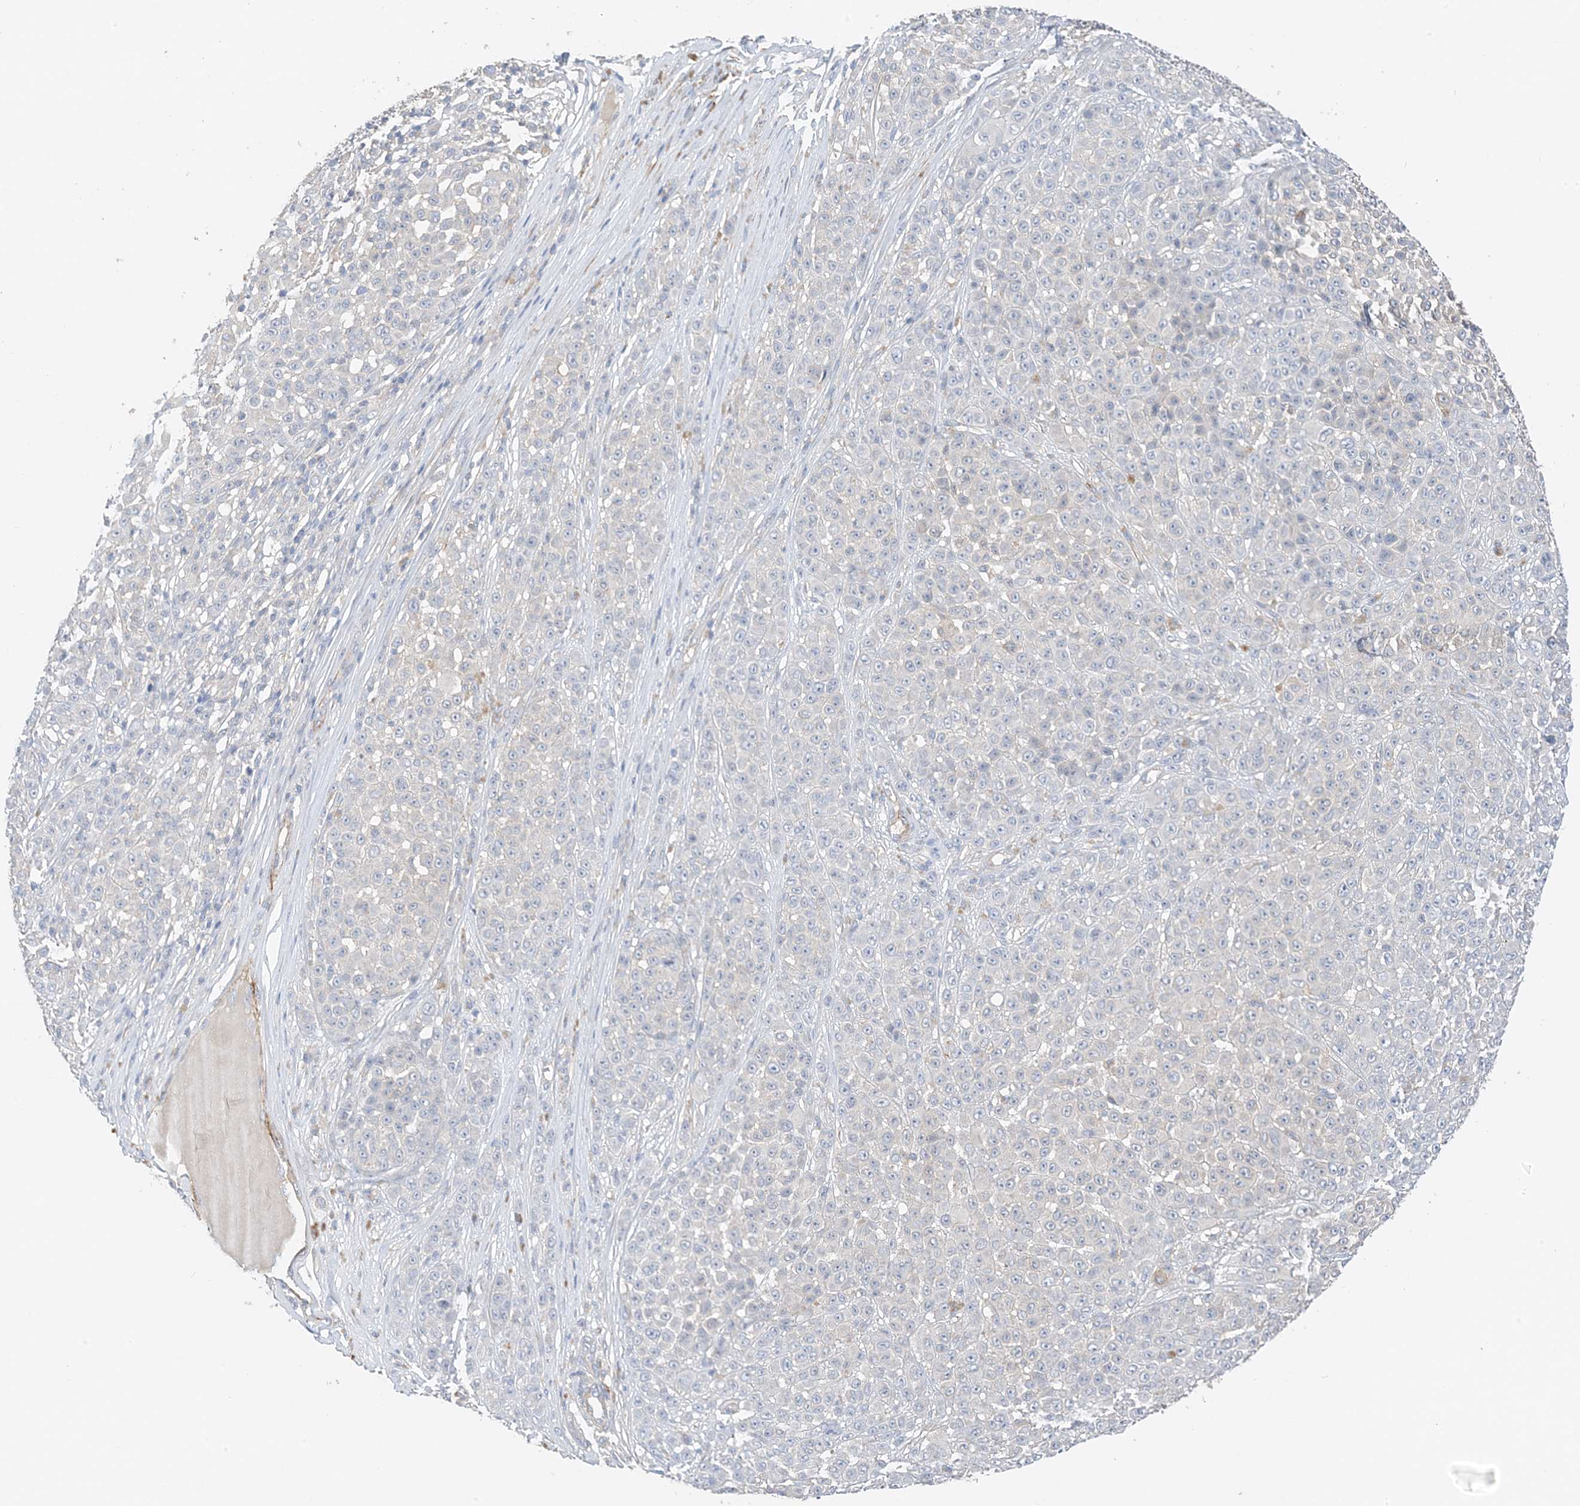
{"staining": {"intensity": "negative", "quantity": "none", "location": "none"}, "tissue": "melanoma", "cell_type": "Tumor cells", "image_type": "cancer", "snomed": [{"axis": "morphology", "description": "Malignant melanoma, NOS"}, {"axis": "topography", "description": "Skin"}], "caption": "A high-resolution photomicrograph shows immunohistochemistry staining of malignant melanoma, which exhibits no significant positivity in tumor cells.", "gene": "KIFBP", "patient": {"sex": "female", "age": 94}}